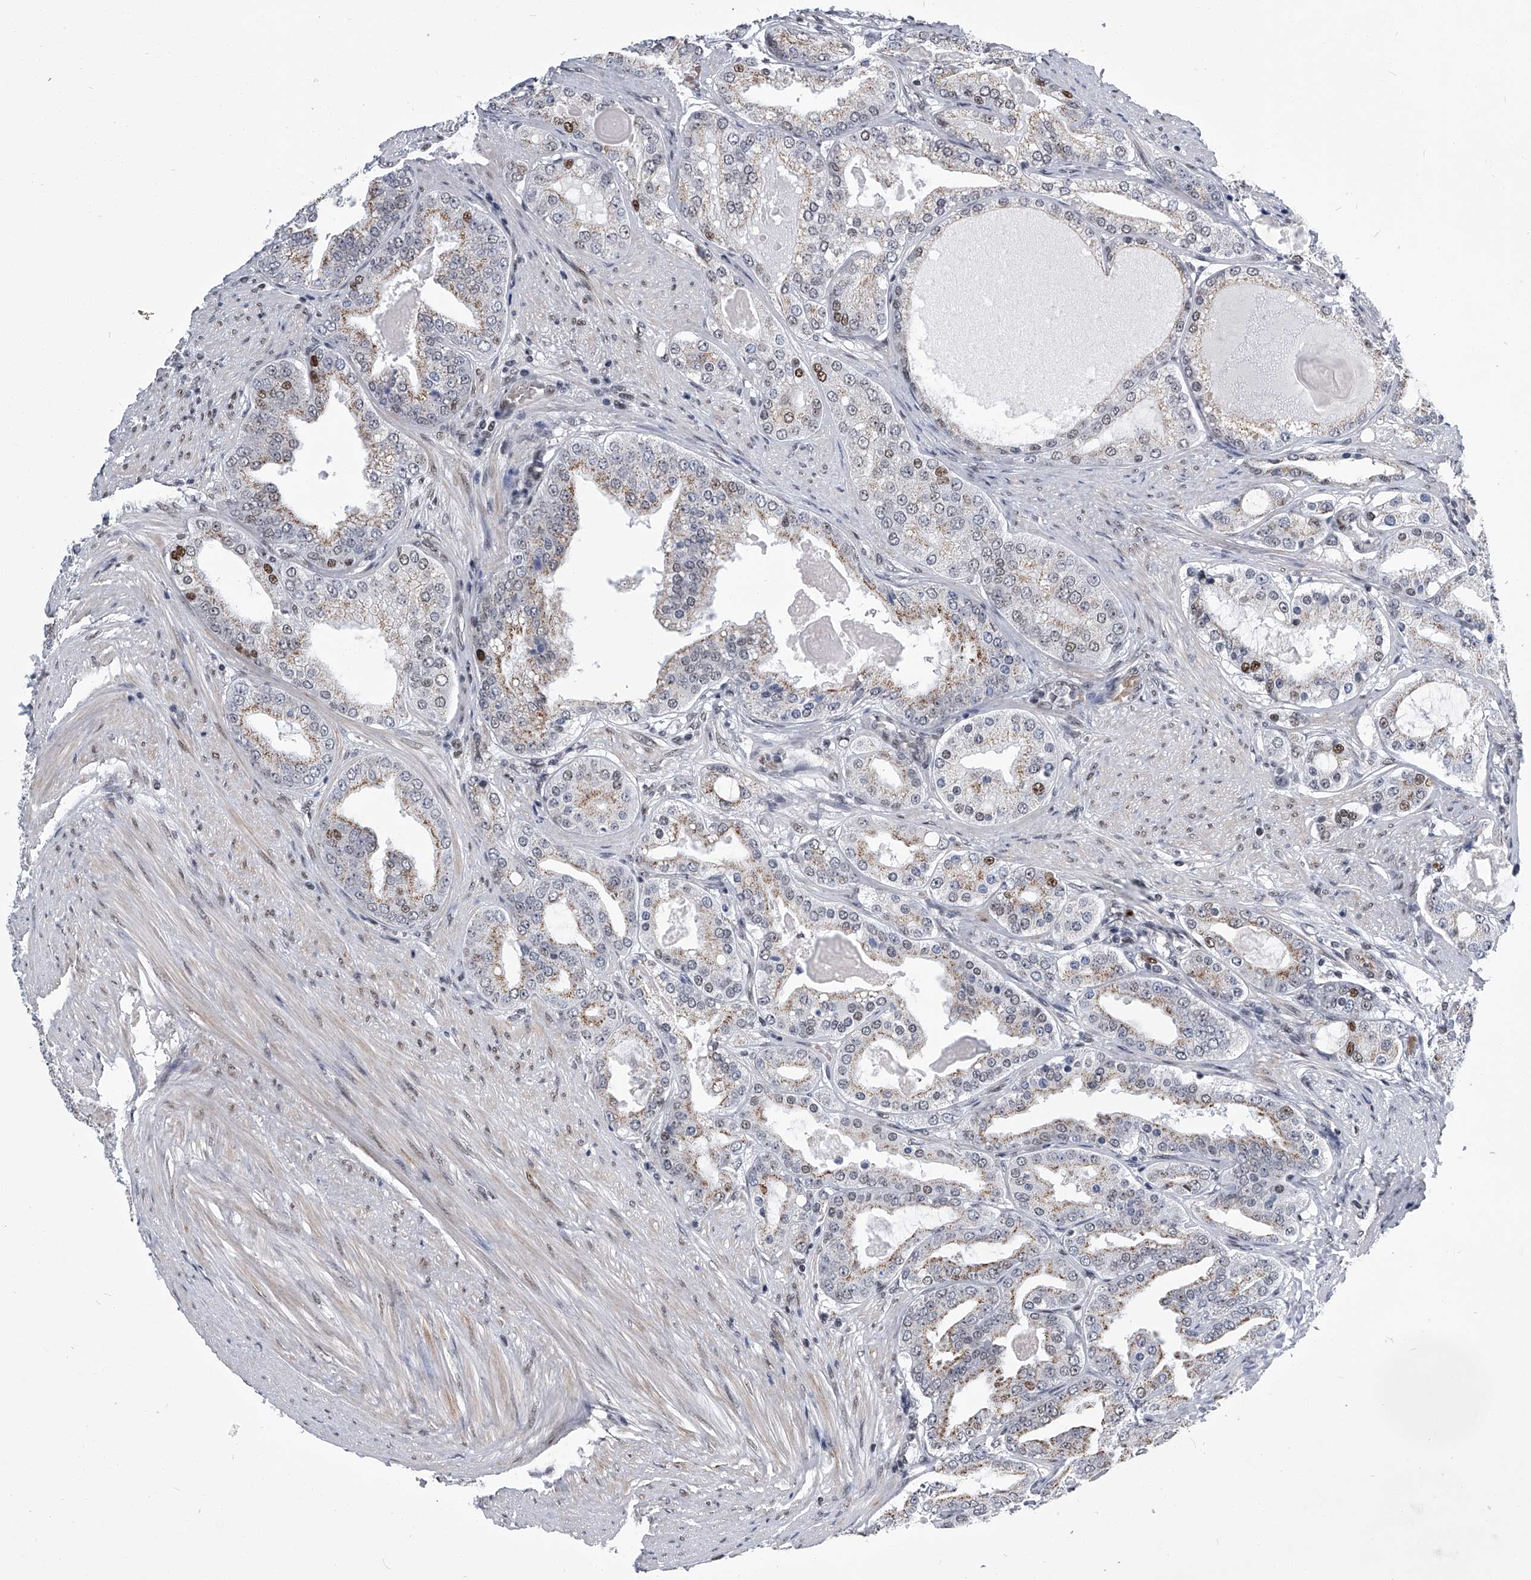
{"staining": {"intensity": "moderate", "quantity": "25%-75%", "location": "cytoplasmic/membranous,nuclear"}, "tissue": "prostate cancer", "cell_type": "Tumor cells", "image_type": "cancer", "snomed": [{"axis": "morphology", "description": "Adenocarcinoma, High grade"}, {"axis": "topography", "description": "Prostate"}], "caption": "DAB immunohistochemical staining of adenocarcinoma (high-grade) (prostate) reveals moderate cytoplasmic/membranous and nuclear protein expression in about 25%-75% of tumor cells. The protein is shown in brown color, while the nuclei are stained blue.", "gene": "SIM2", "patient": {"sex": "male", "age": 60}}